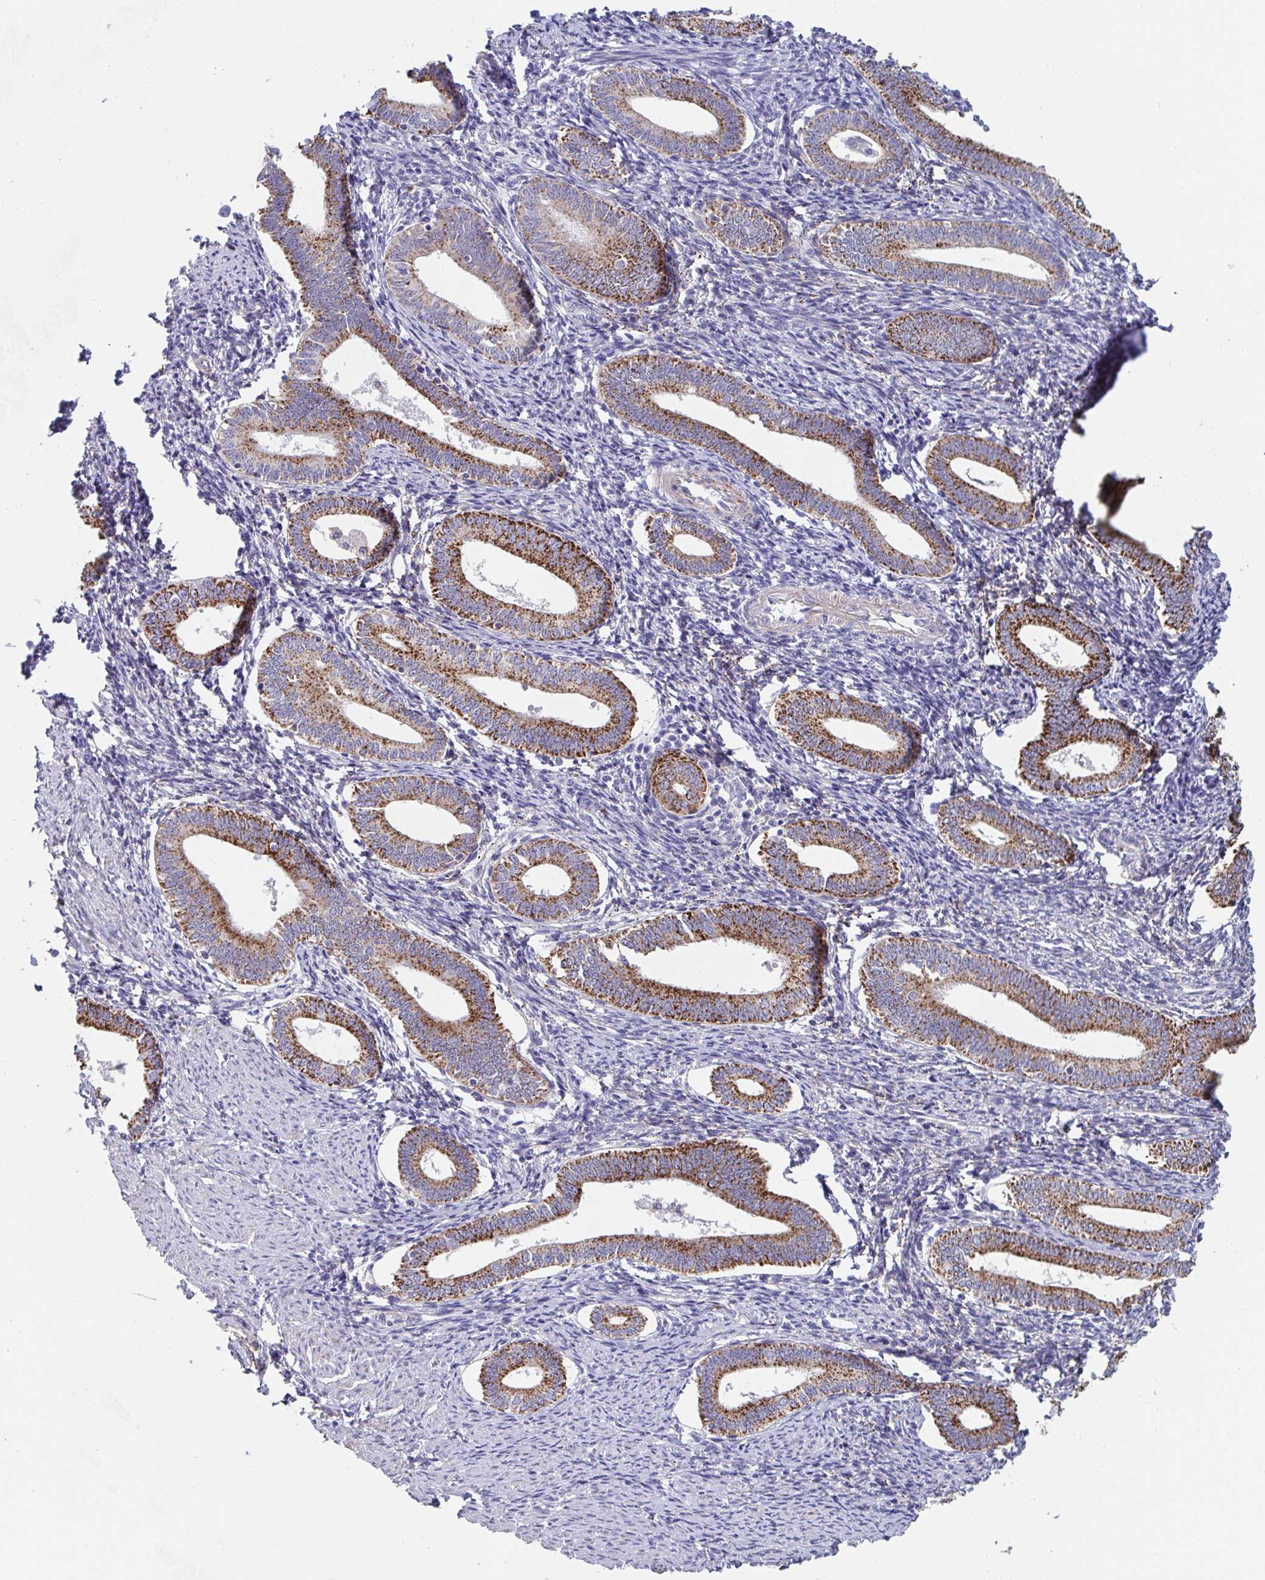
{"staining": {"intensity": "negative", "quantity": "none", "location": "none"}, "tissue": "endometrium", "cell_type": "Cells in endometrial stroma", "image_type": "normal", "snomed": [{"axis": "morphology", "description": "Normal tissue, NOS"}, {"axis": "topography", "description": "Endometrium"}], "caption": "High power microscopy histopathology image of an immunohistochemistry photomicrograph of unremarkable endometrium, revealing no significant positivity in cells in endometrial stroma.", "gene": "FAM156A", "patient": {"sex": "female", "age": 41}}